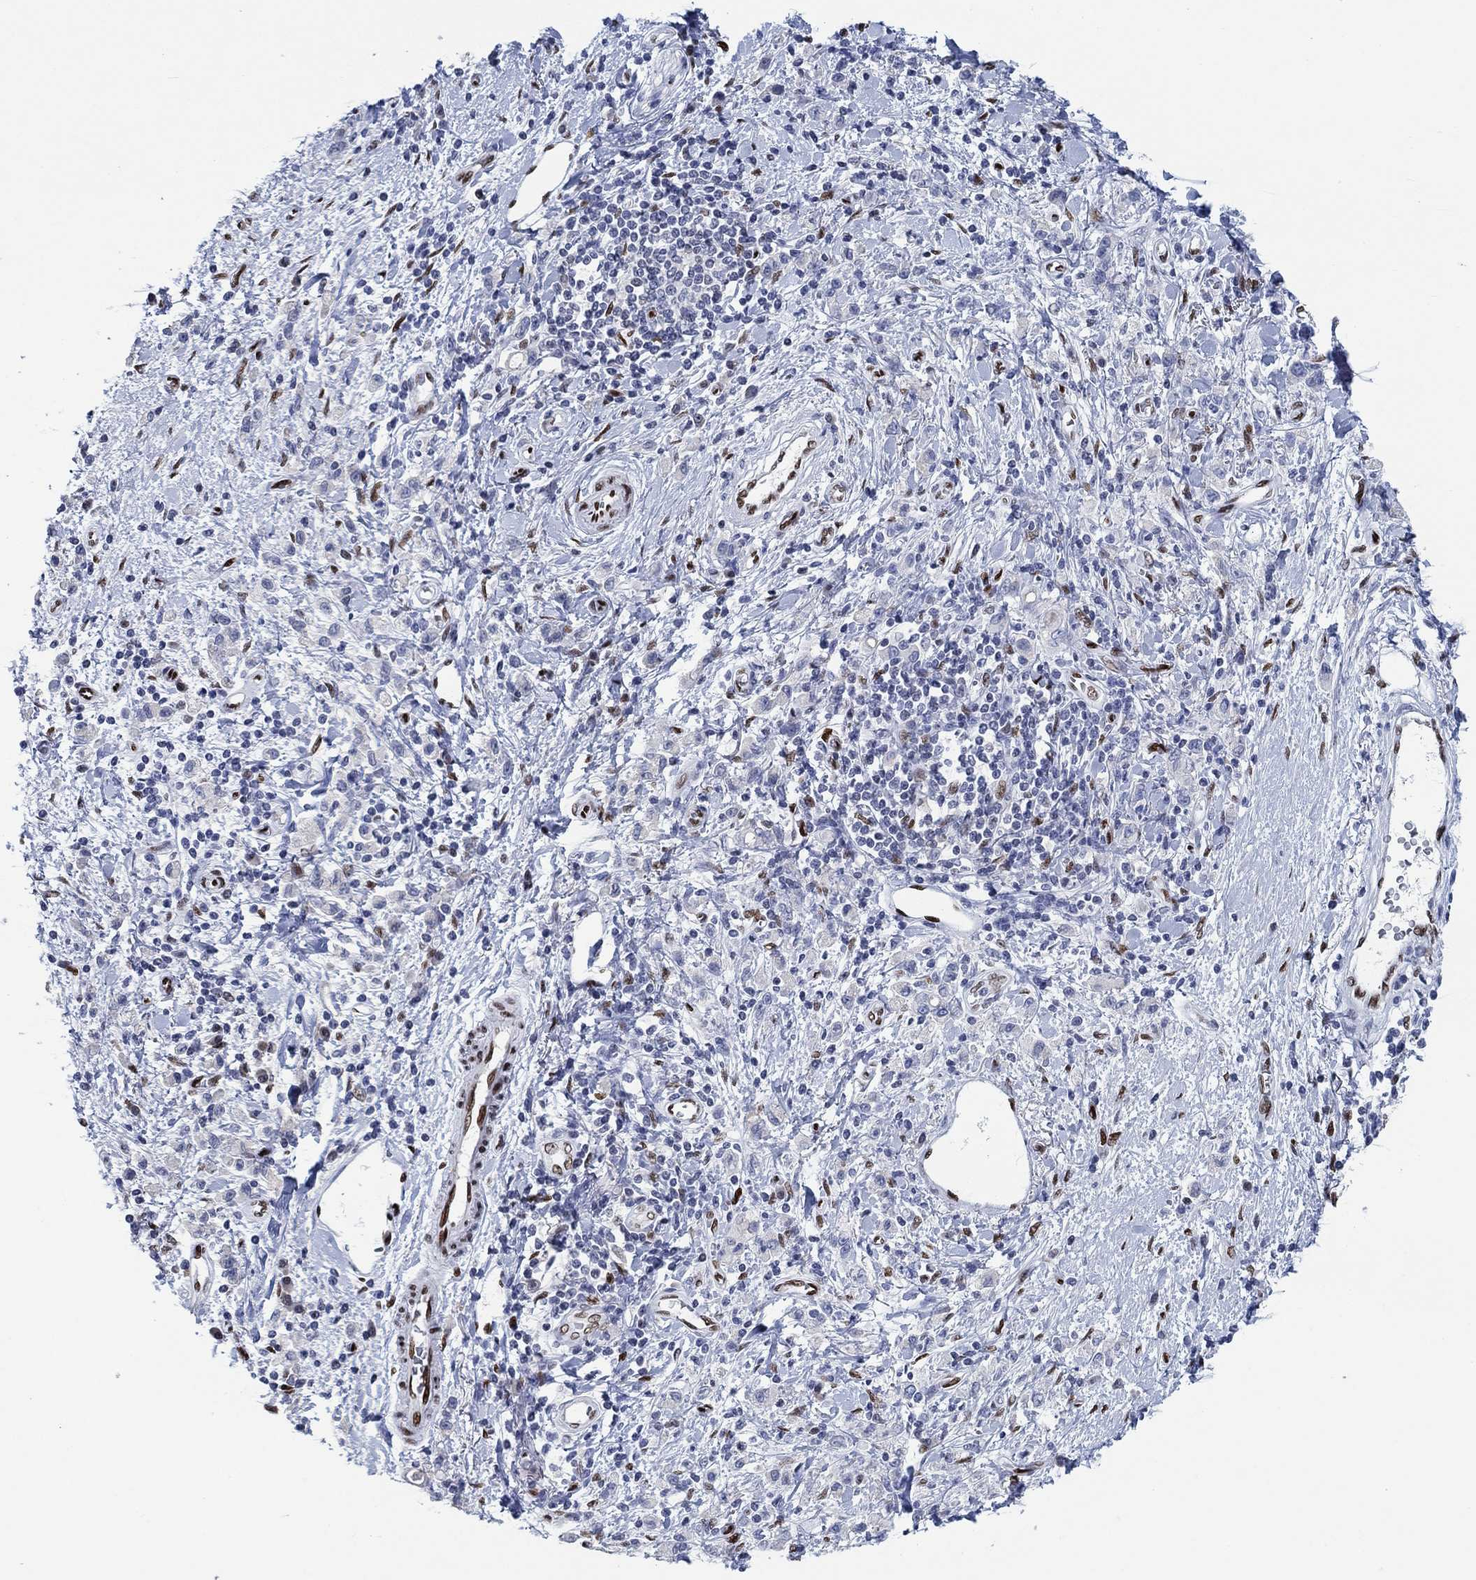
{"staining": {"intensity": "negative", "quantity": "none", "location": "none"}, "tissue": "stomach cancer", "cell_type": "Tumor cells", "image_type": "cancer", "snomed": [{"axis": "morphology", "description": "Adenocarcinoma, NOS"}, {"axis": "topography", "description": "Stomach"}], "caption": "Tumor cells are negative for protein expression in human stomach cancer. (Brightfield microscopy of DAB immunohistochemistry at high magnification).", "gene": "ZEB1", "patient": {"sex": "male", "age": 77}}